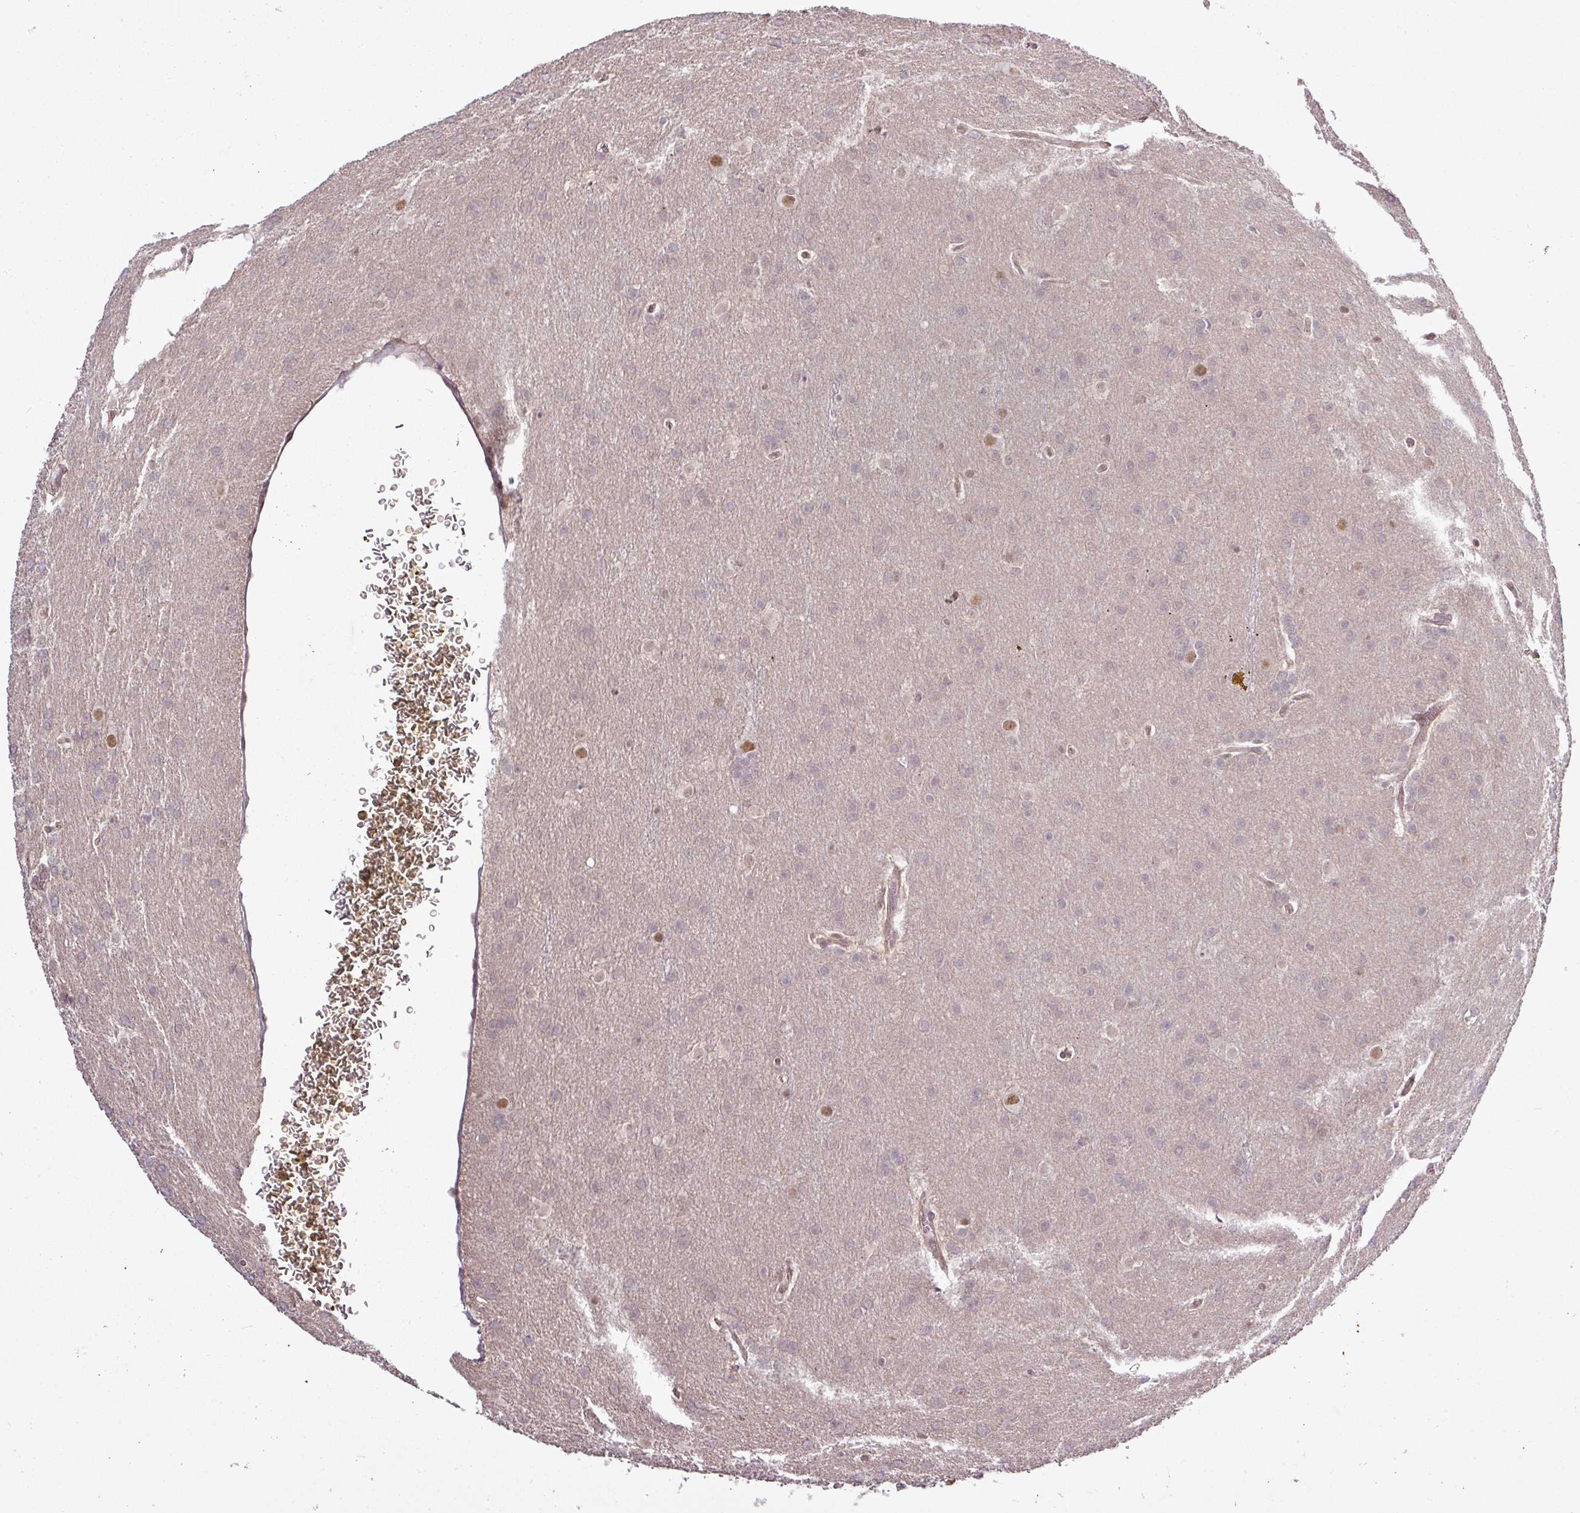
{"staining": {"intensity": "negative", "quantity": "none", "location": "none"}, "tissue": "glioma", "cell_type": "Tumor cells", "image_type": "cancer", "snomed": [{"axis": "morphology", "description": "Glioma, malignant, Low grade"}, {"axis": "topography", "description": "Brain"}], "caption": "Immunohistochemistry micrograph of neoplastic tissue: human glioma stained with DAB (3,3'-diaminobenzidine) shows no significant protein expression in tumor cells.", "gene": "GPT2", "patient": {"sex": "female", "age": 32}}